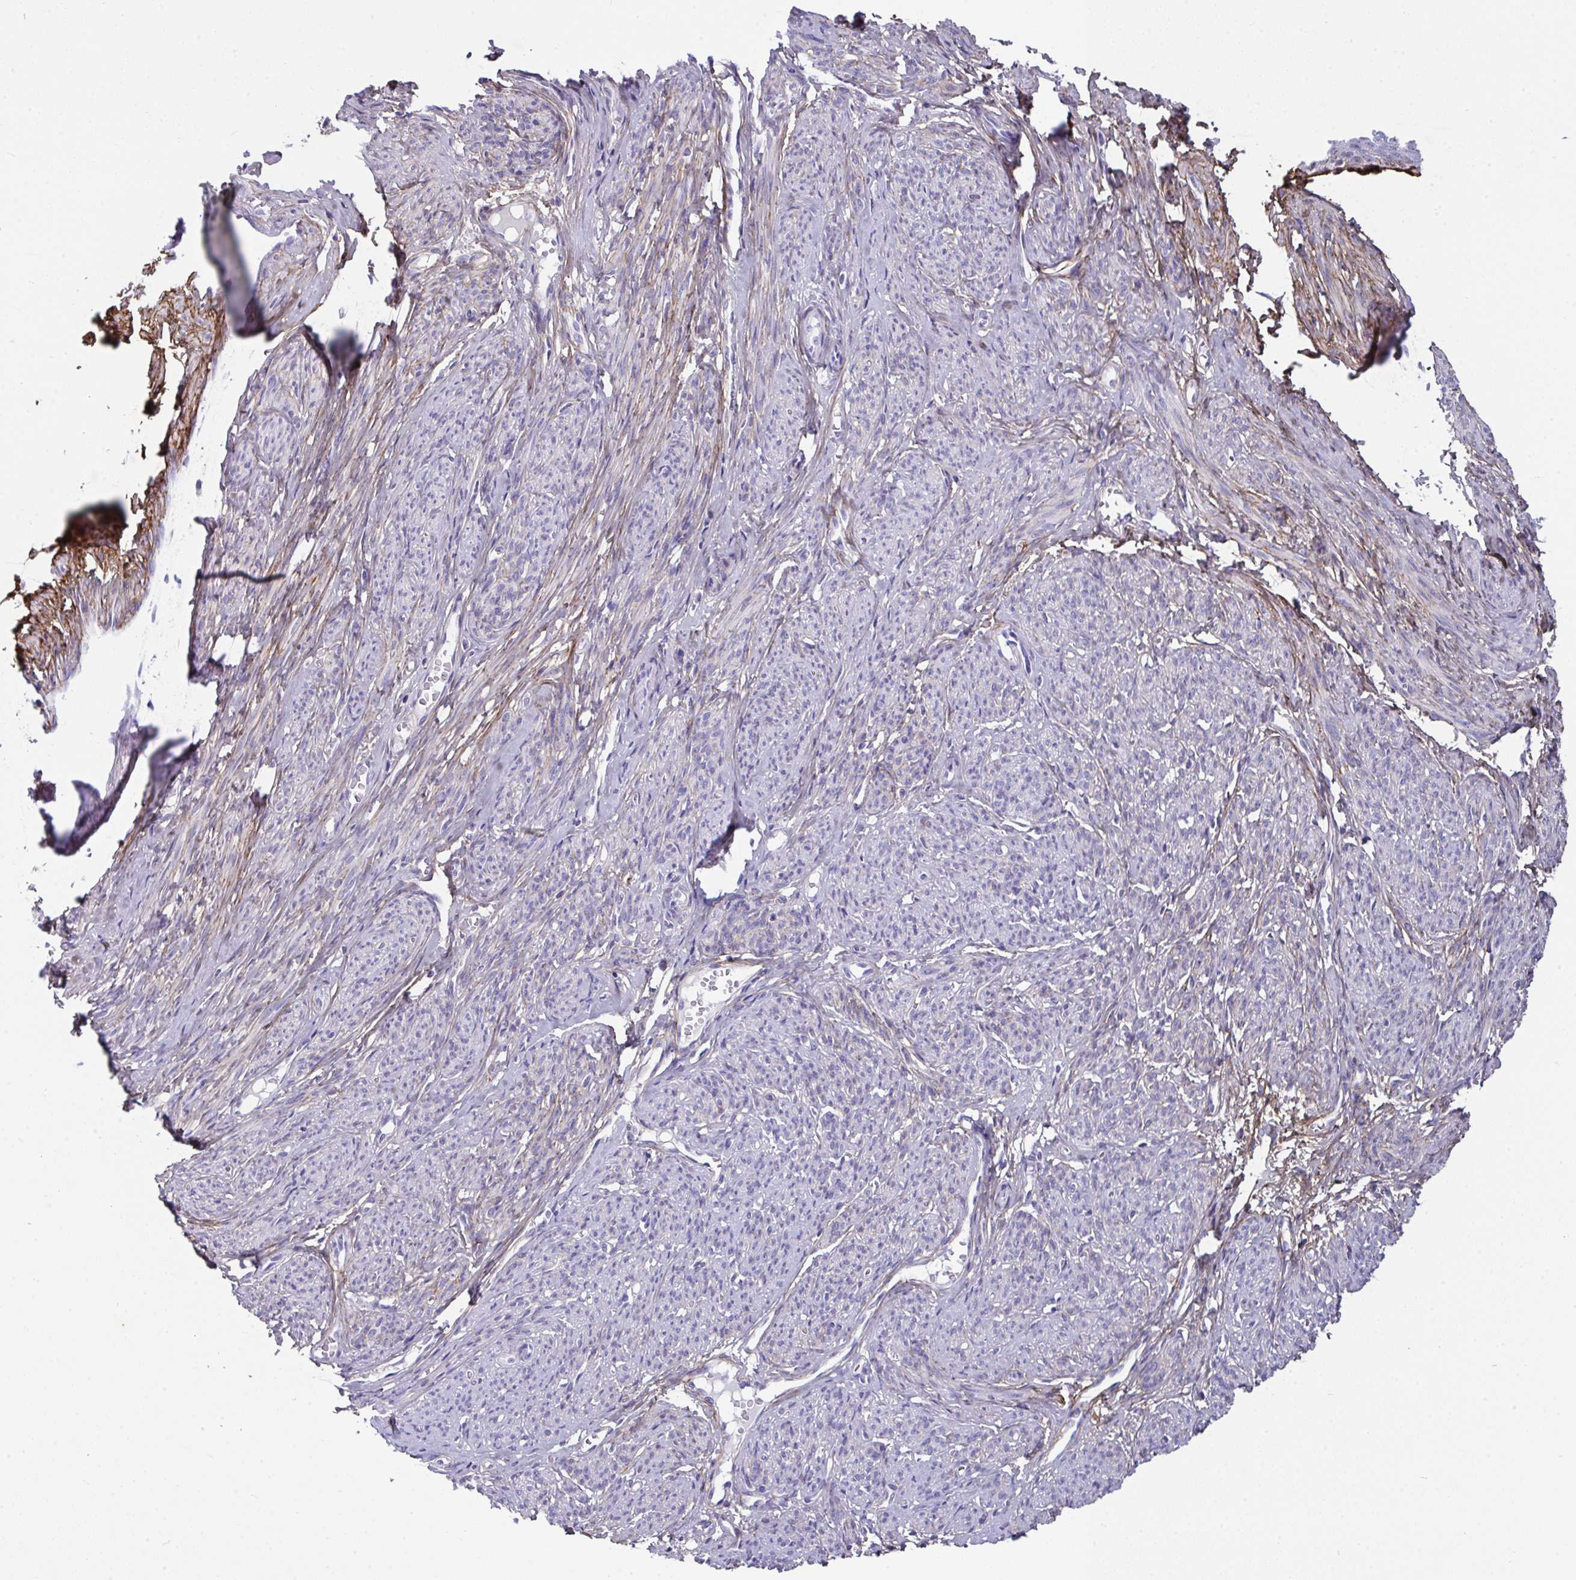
{"staining": {"intensity": "moderate", "quantity": "<25%", "location": "cytoplasmic/membranous"}, "tissue": "smooth muscle", "cell_type": "Smooth muscle cells", "image_type": "normal", "snomed": [{"axis": "morphology", "description": "Normal tissue, NOS"}, {"axis": "topography", "description": "Smooth muscle"}], "caption": "The photomicrograph reveals staining of normal smooth muscle, revealing moderate cytoplasmic/membranous protein positivity (brown color) within smooth muscle cells.", "gene": "LHFPL6", "patient": {"sex": "female", "age": 65}}